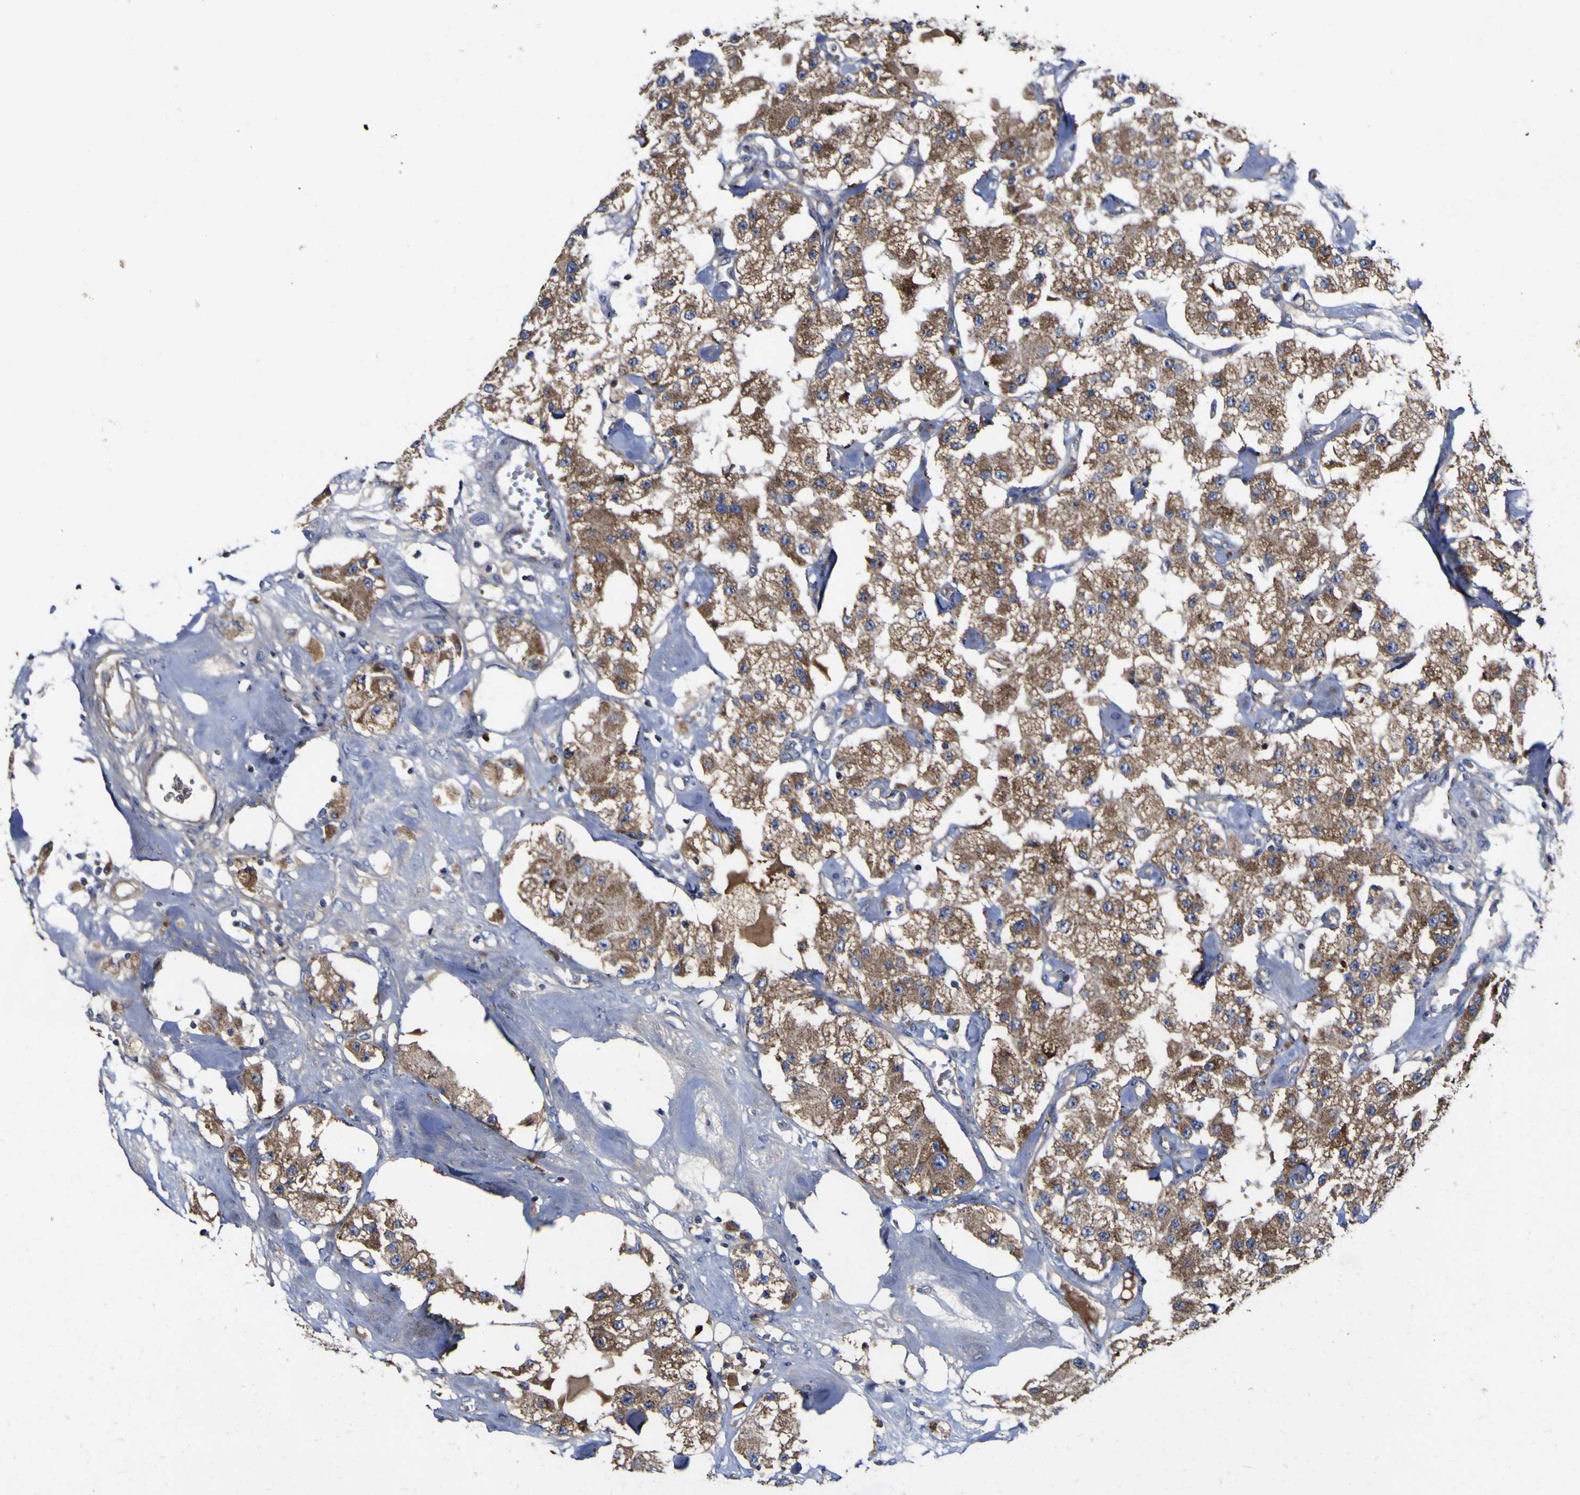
{"staining": {"intensity": "moderate", "quantity": ">75%", "location": "cytoplasmic/membranous"}, "tissue": "carcinoid", "cell_type": "Tumor cells", "image_type": "cancer", "snomed": [{"axis": "morphology", "description": "Carcinoid, malignant, NOS"}, {"axis": "topography", "description": "Pancreas"}], "caption": "Carcinoid tissue exhibits moderate cytoplasmic/membranous staining in about >75% of tumor cells (Stains: DAB (3,3'-diaminobenzidine) in brown, nuclei in blue, Microscopy: brightfield microscopy at high magnification).", "gene": "CCDC90B", "patient": {"sex": "male", "age": 41}}